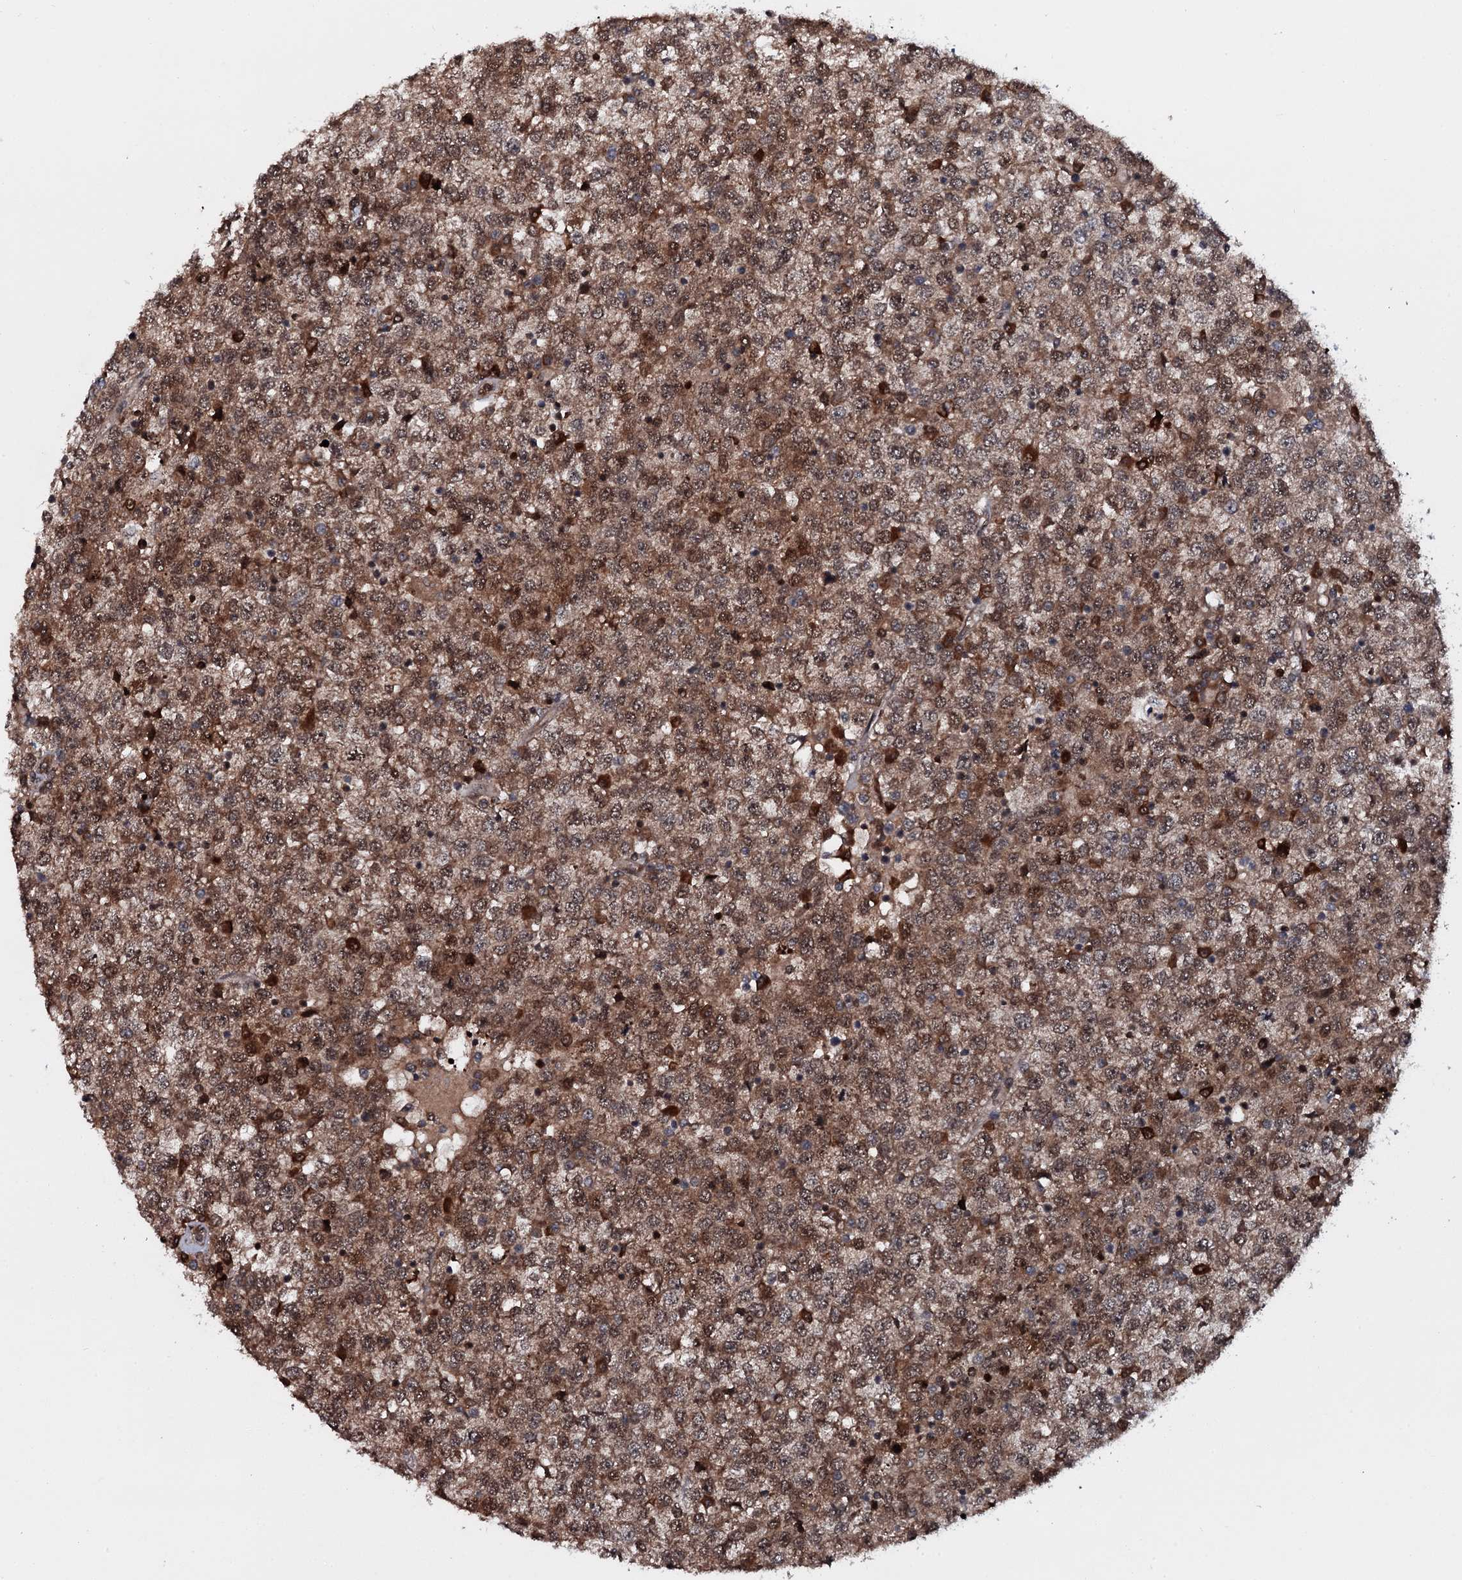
{"staining": {"intensity": "moderate", "quantity": ">75%", "location": "cytoplasmic/membranous,nuclear"}, "tissue": "testis cancer", "cell_type": "Tumor cells", "image_type": "cancer", "snomed": [{"axis": "morphology", "description": "Seminoma, NOS"}, {"axis": "topography", "description": "Testis"}], "caption": "A high-resolution histopathology image shows immunohistochemistry staining of testis seminoma, which exhibits moderate cytoplasmic/membranous and nuclear expression in about >75% of tumor cells.", "gene": "HDDC3", "patient": {"sex": "male", "age": 65}}